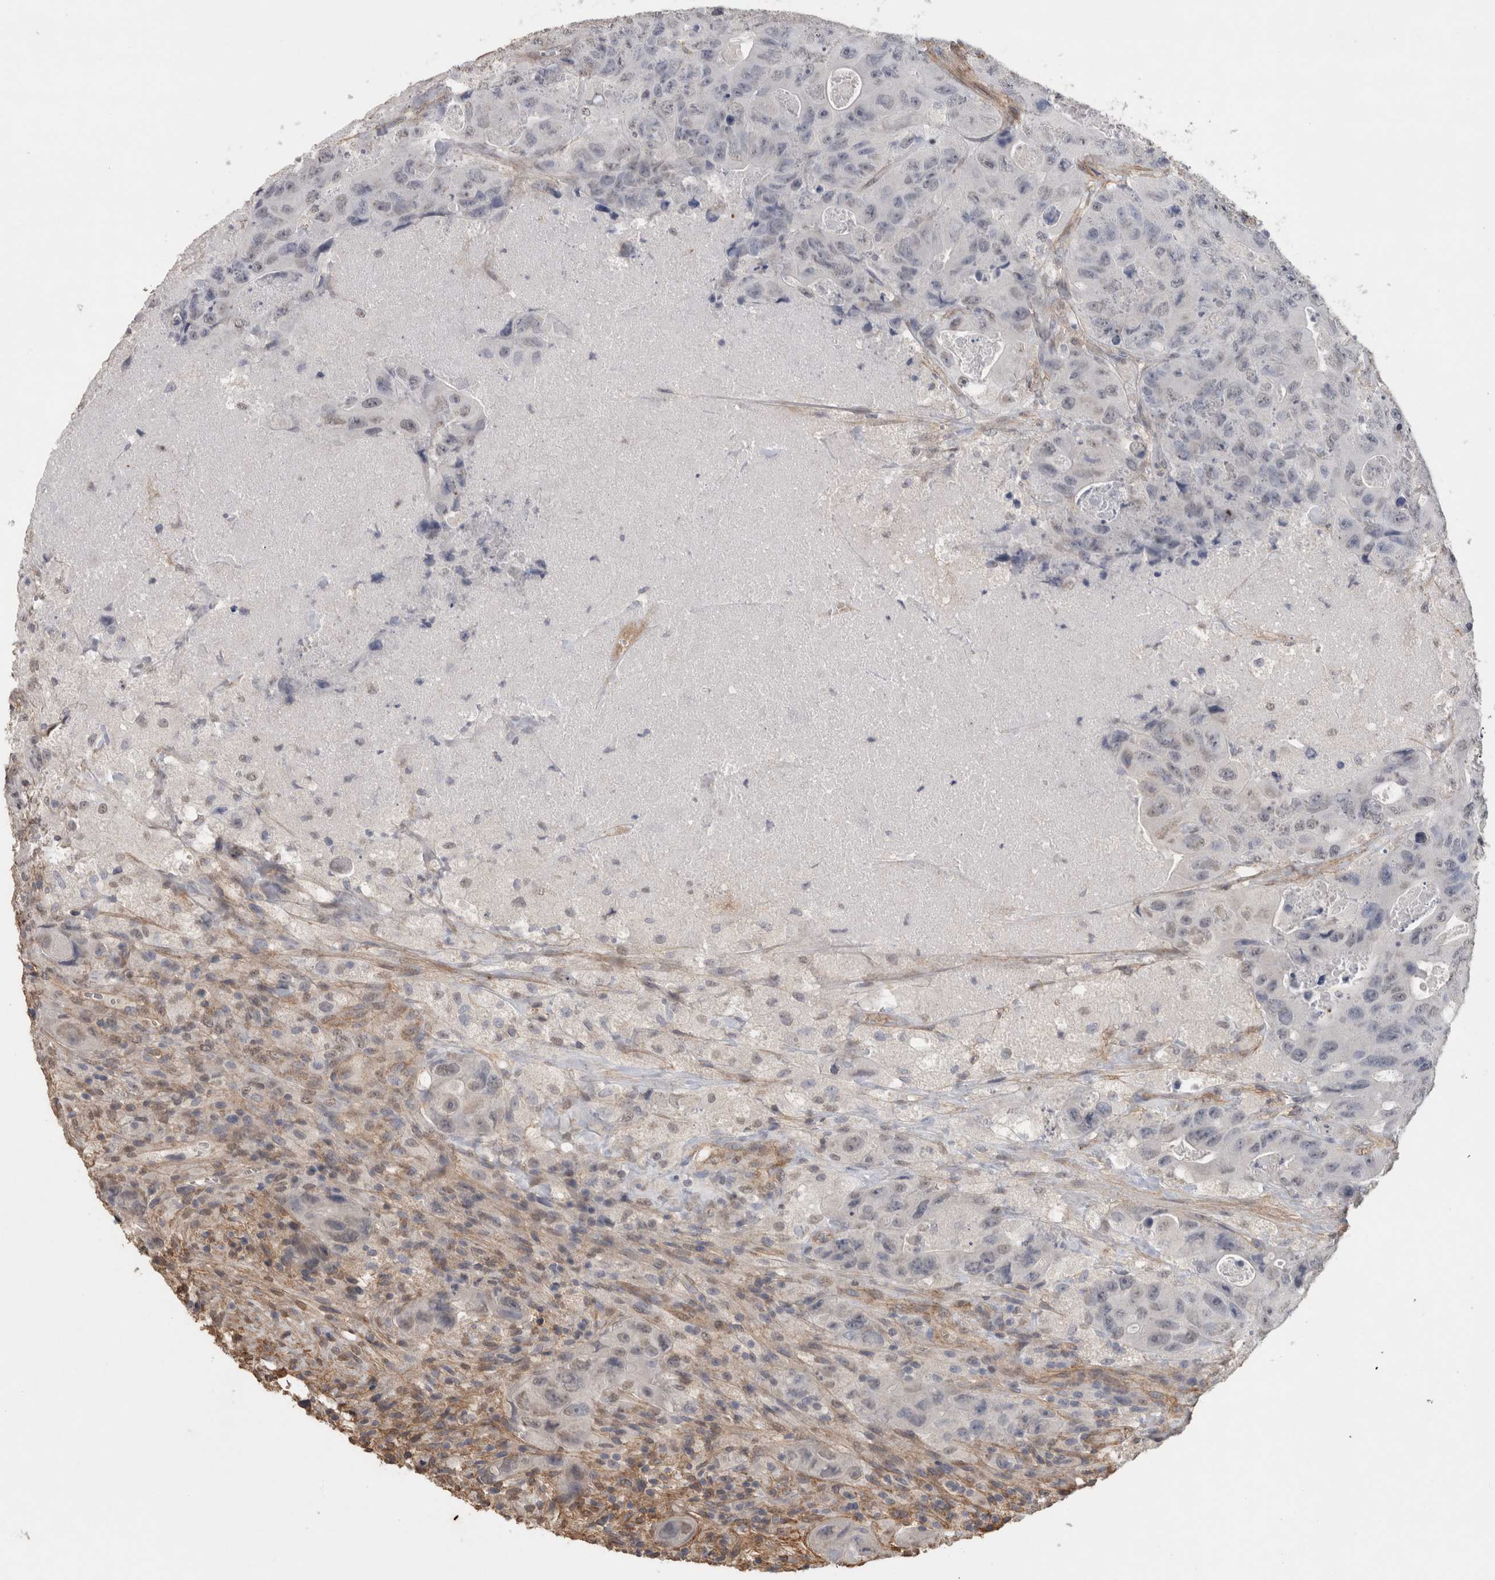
{"staining": {"intensity": "negative", "quantity": "none", "location": "none"}, "tissue": "colorectal cancer", "cell_type": "Tumor cells", "image_type": "cancer", "snomed": [{"axis": "morphology", "description": "Adenocarcinoma, NOS"}, {"axis": "topography", "description": "Colon"}], "caption": "There is no significant staining in tumor cells of colorectal adenocarcinoma. (Brightfield microscopy of DAB immunohistochemistry at high magnification).", "gene": "RECK", "patient": {"sex": "female", "age": 46}}